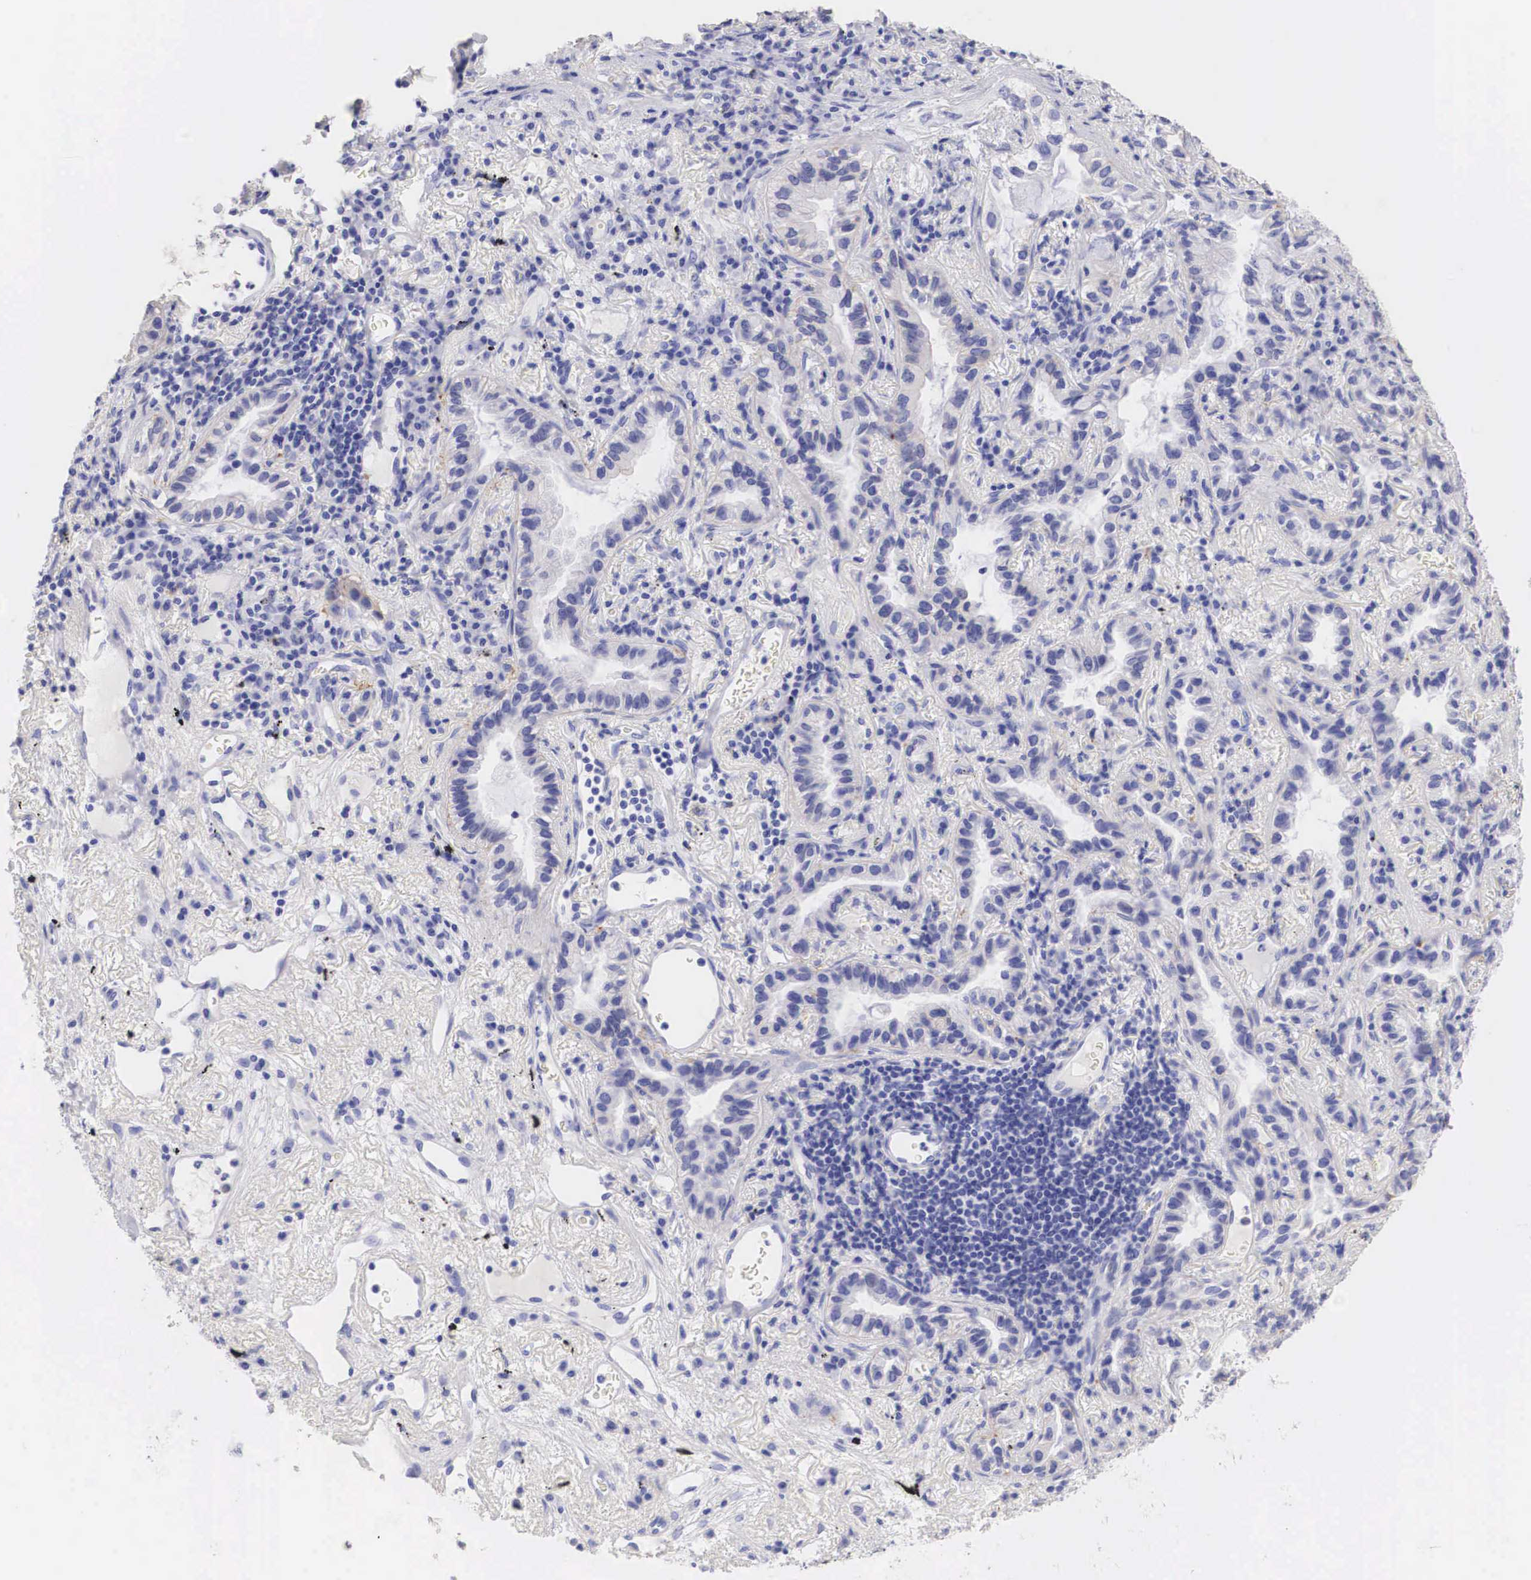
{"staining": {"intensity": "weak", "quantity": "<25%", "location": "cytoplasmic/membranous"}, "tissue": "lung cancer", "cell_type": "Tumor cells", "image_type": "cancer", "snomed": [{"axis": "morphology", "description": "Adenocarcinoma, NOS"}, {"axis": "topography", "description": "Lung"}], "caption": "Tumor cells are negative for brown protein staining in lung cancer (adenocarcinoma).", "gene": "ERBB2", "patient": {"sex": "female", "age": 50}}